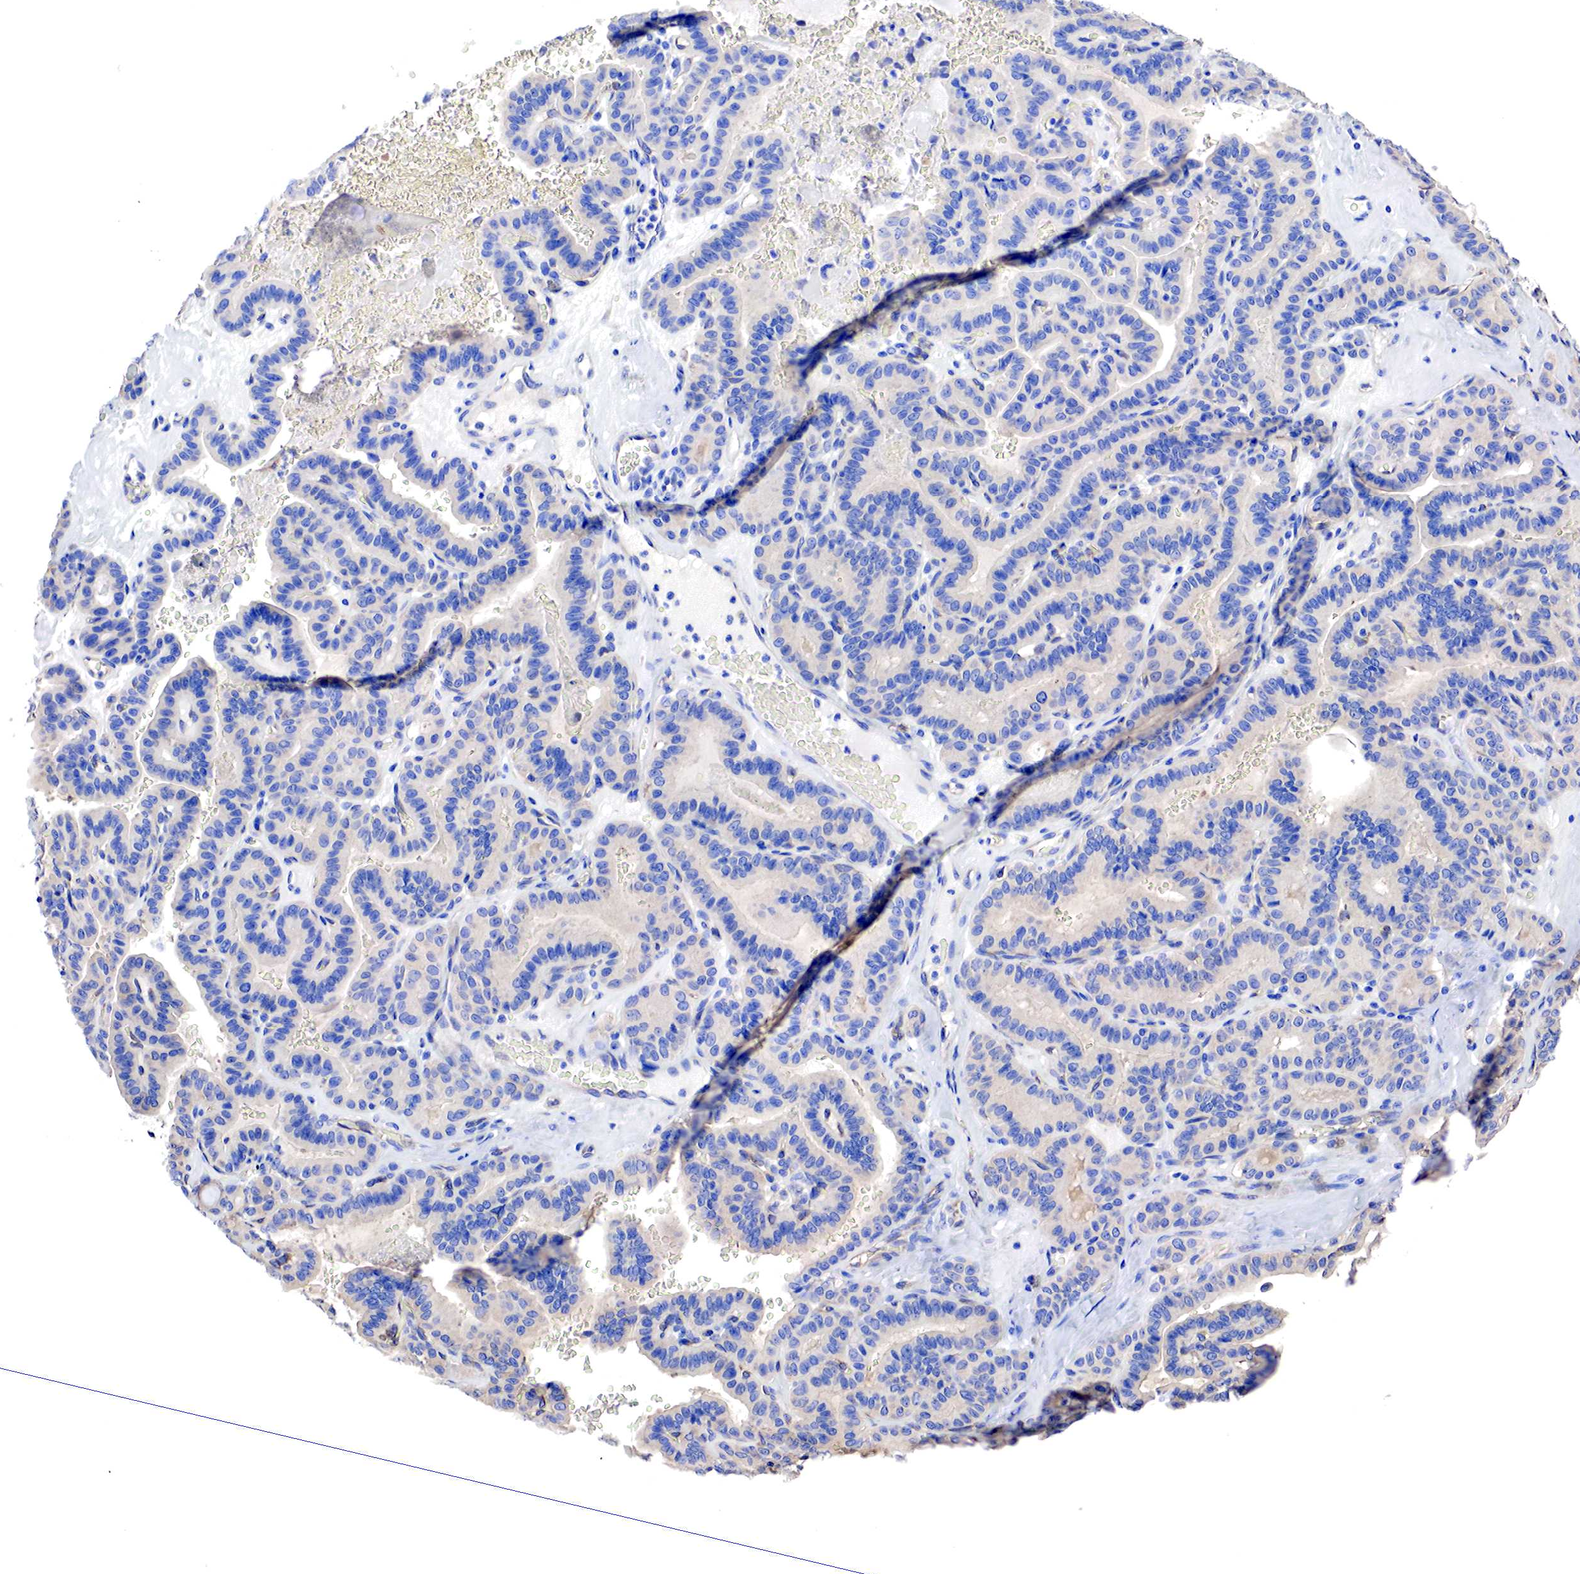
{"staining": {"intensity": "weak", "quantity": "<25%", "location": "cytoplasmic/membranous"}, "tissue": "thyroid cancer", "cell_type": "Tumor cells", "image_type": "cancer", "snomed": [{"axis": "morphology", "description": "Papillary adenocarcinoma, NOS"}, {"axis": "topography", "description": "Thyroid gland"}], "caption": "Tumor cells show no significant protein staining in thyroid cancer. (DAB immunohistochemistry (IHC) with hematoxylin counter stain).", "gene": "RDX", "patient": {"sex": "male", "age": 87}}